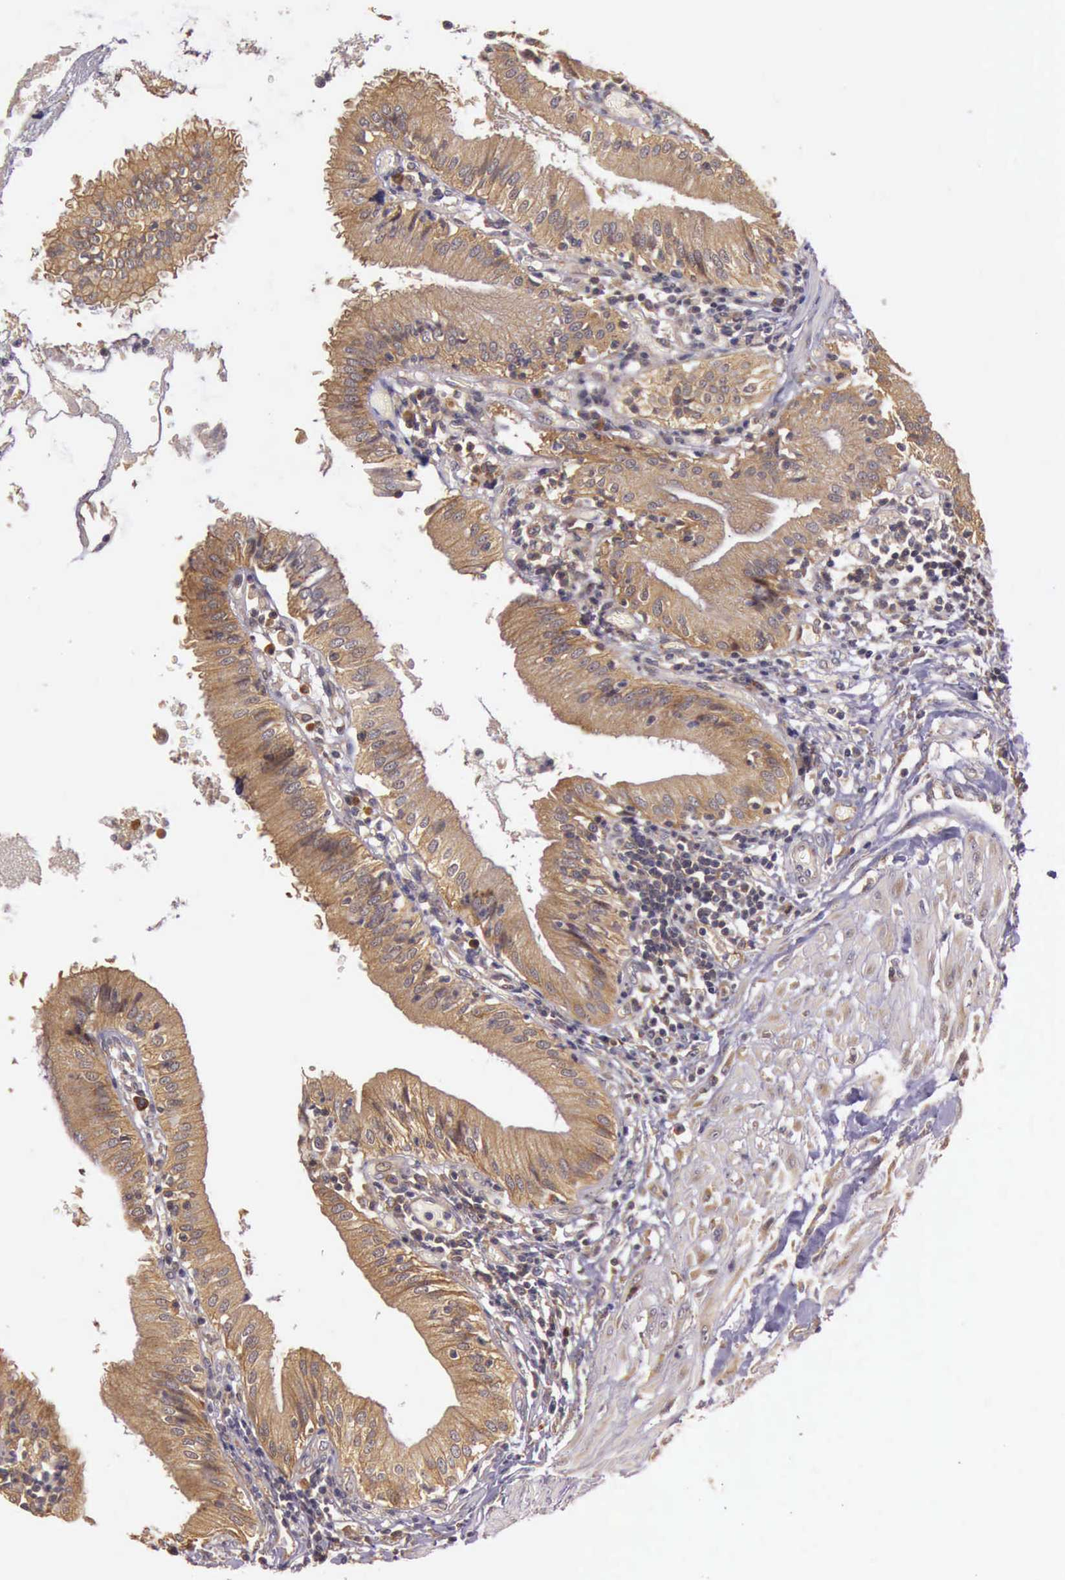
{"staining": {"intensity": "strong", "quantity": ">75%", "location": "cytoplasmic/membranous"}, "tissue": "gallbladder", "cell_type": "Glandular cells", "image_type": "normal", "snomed": [{"axis": "morphology", "description": "Normal tissue, NOS"}, {"axis": "topography", "description": "Gallbladder"}], "caption": "A histopathology image showing strong cytoplasmic/membranous positivity in approximately >75% of glandular cells in normal gallbladder, as visualized by brown immunohistochemical staining.", "gene": "EIF5", "patient": {"sex": "male", "age": 58}}